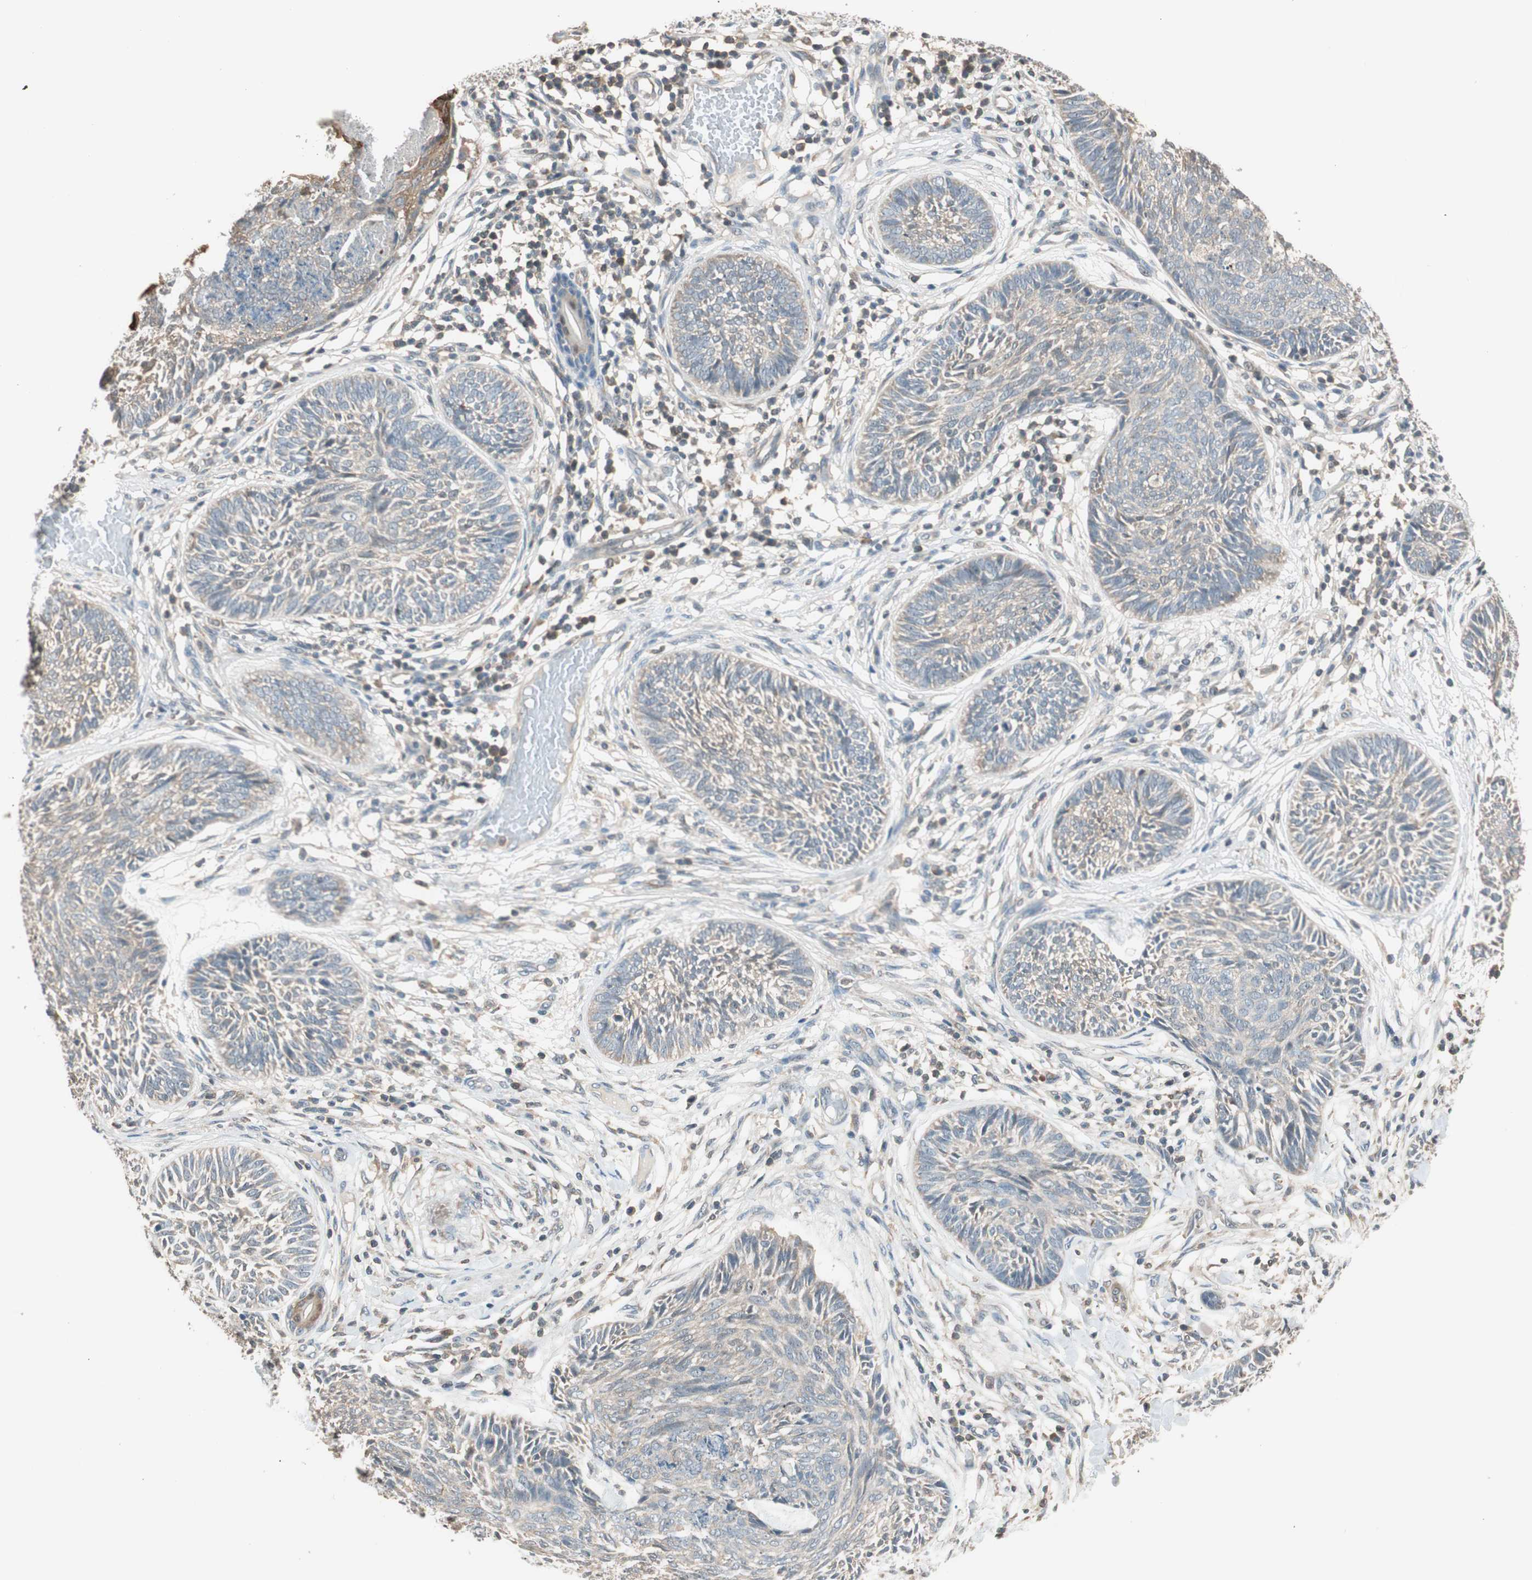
{"staining": {"intensity": "weak", "quantity": "<25%", "location": "cytoplasmic/membranous"}, "tissue": "skin cancer", "cell_type": "Tumor cells", "image_type": "cancer", "snomed": [{"axis": "morphology", "description": "Papilloma, NOS"}, {"axis": "morphology", "description": "Basal cell carcinoma"}, {"axis": "topography", "description": "Skin"}], "caption": "Immunohistochemistry (IHC) micrograph of human skin cancer (papilloma) stained for a protein (brown), which shows no expression in tumor cells.", "gene": "TRIM21", "patient": {"sex": "male", "age": 87}}